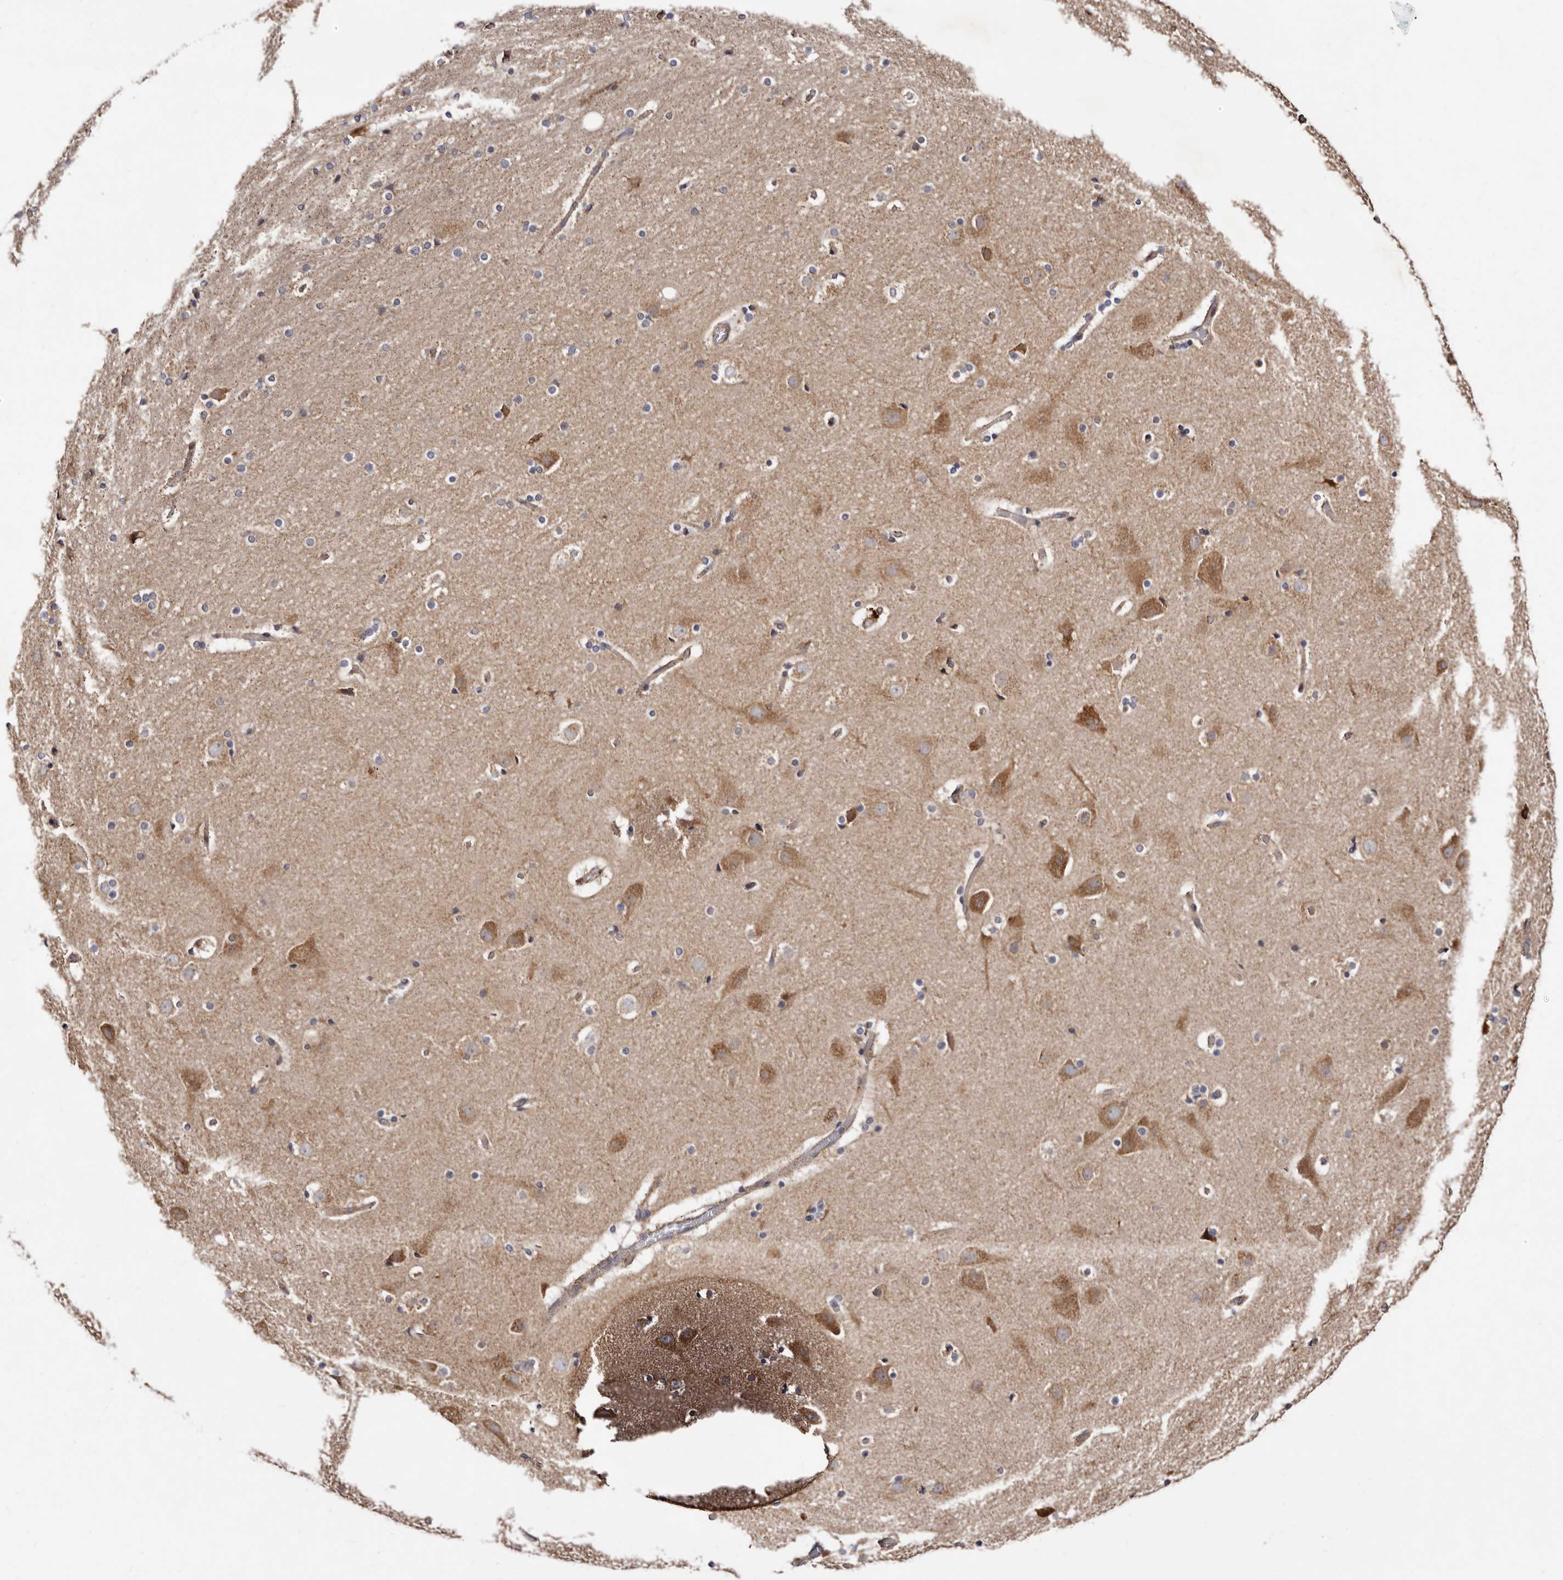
{"staining": {"intensity": "weak", "quantity": ">75%", "location": "cytoplasmic/membranous"}, "tissue": "cerebral cortex", "cell_type": "Endothelial cells", "image_type": "normal", "snomed": [{"axis": "morphology", "description": "Normal tissue, NOS"}, {"axis": "topography", "description": "Cerebral cortex"}], "caption": "Normal cerebral cortex displays weak cytoplasmic/membranous positivity in about >75% of endothelial cells, visualized by immunohistochemistry.", "gene": "LUZP1", "patient": {"sex": "male", "age": 57}}